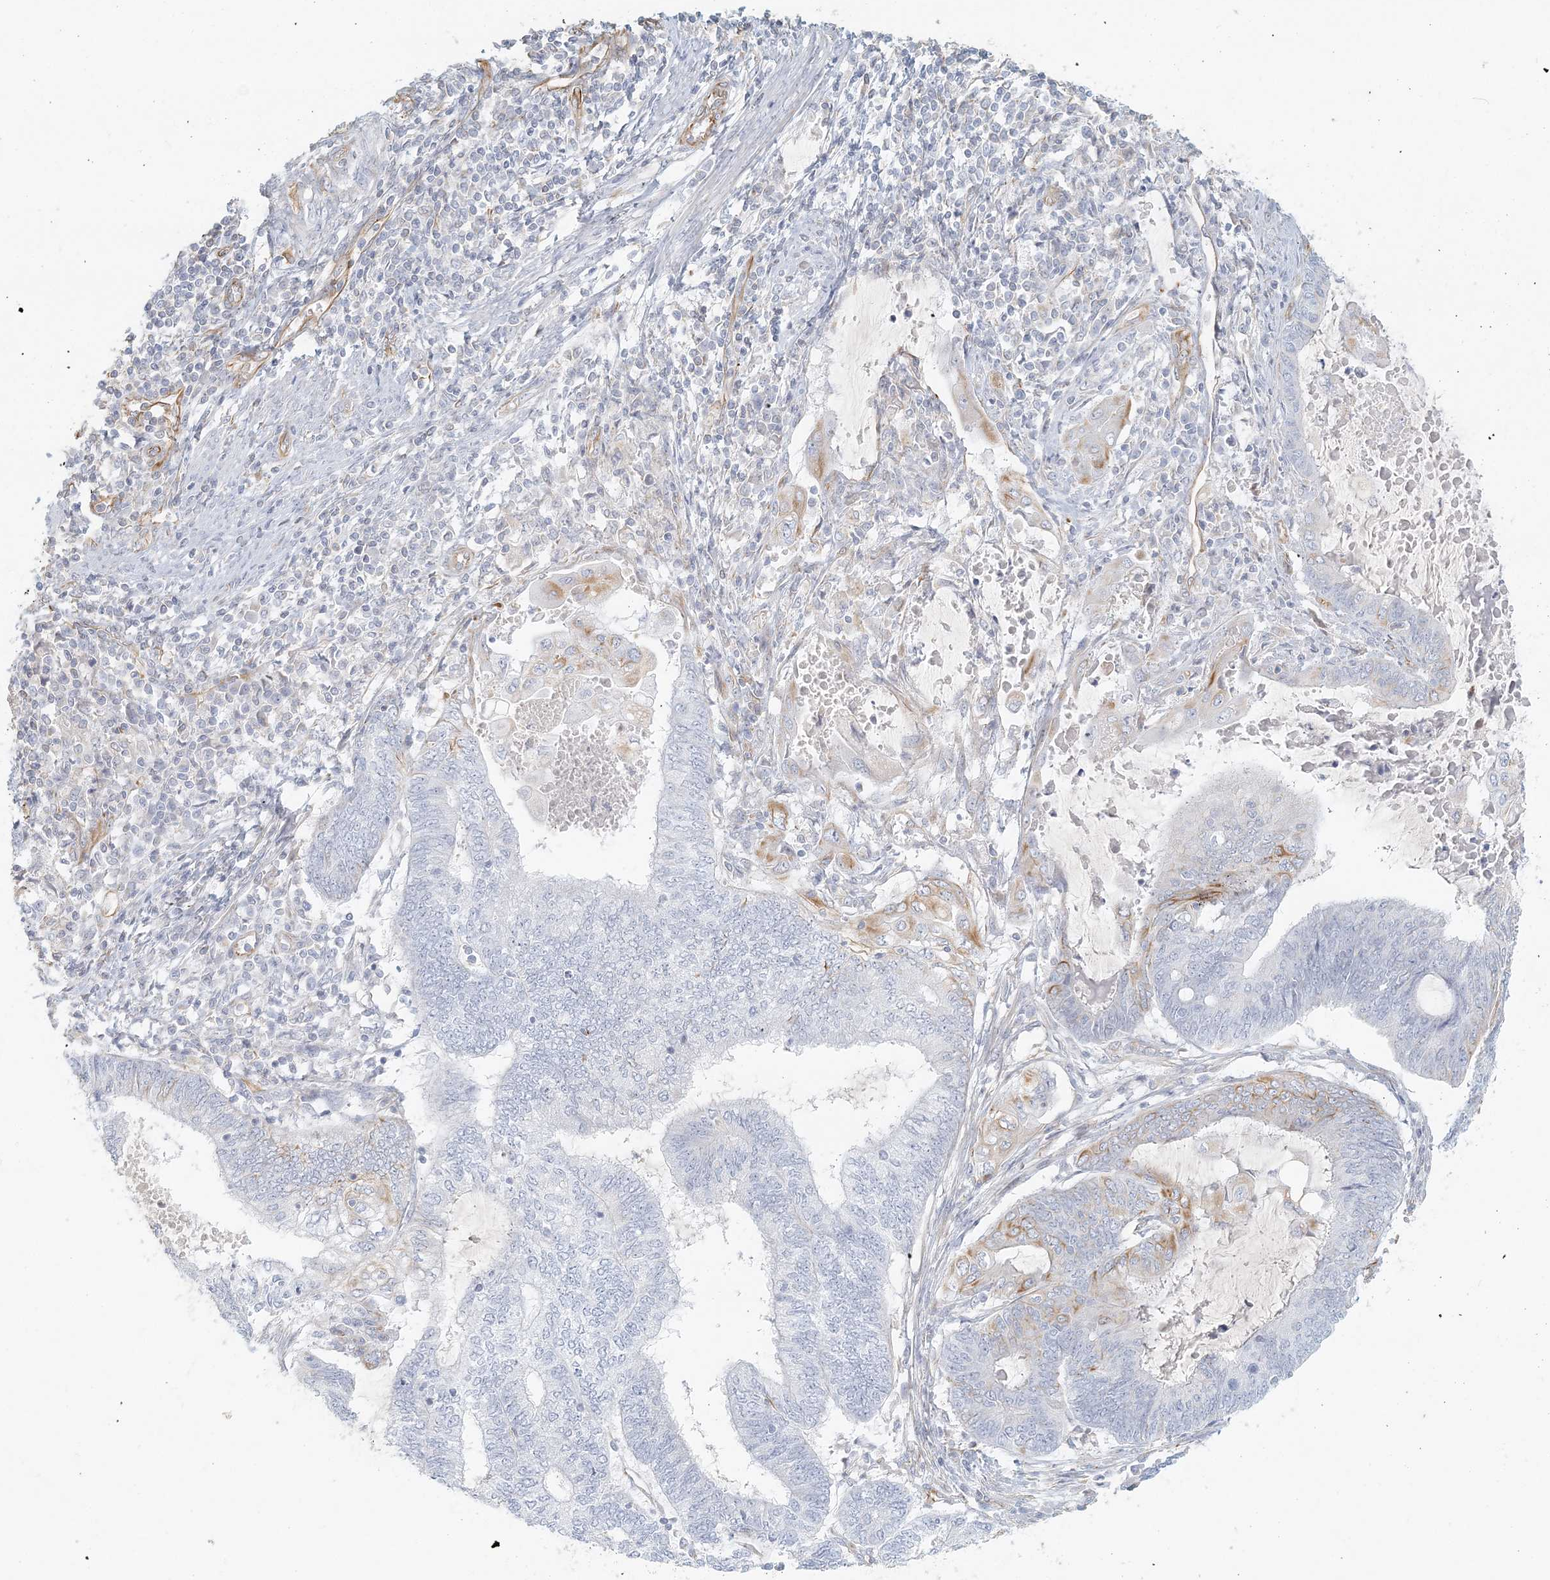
{"staining": {"intensity": "negative", "quantity": "none", "location": "none"}, "tissue": "endometrial cancer", "cell_type": "Tumor cells", "image_type": "cancer", "snomed": [{"axis": "morphology", "description": "Adenocarcinoma, NOS"}, {"axis": "topography", "description": "Uterus"}, {"axis": "topography", "description": "Endometrium"}], "caption": "A photomicrograph of human adenocarcinoma (endometrial) is negative for staining in tumor cells. (Stains: DAB (3,3'-diaminobenzidine) immunohistochemistry with hematoxylin counter stain, Microscopy: brightfield microscopy at high magnification).", "gene": "DMRTB1", "patient": {"sex": "female", "age": 70}}